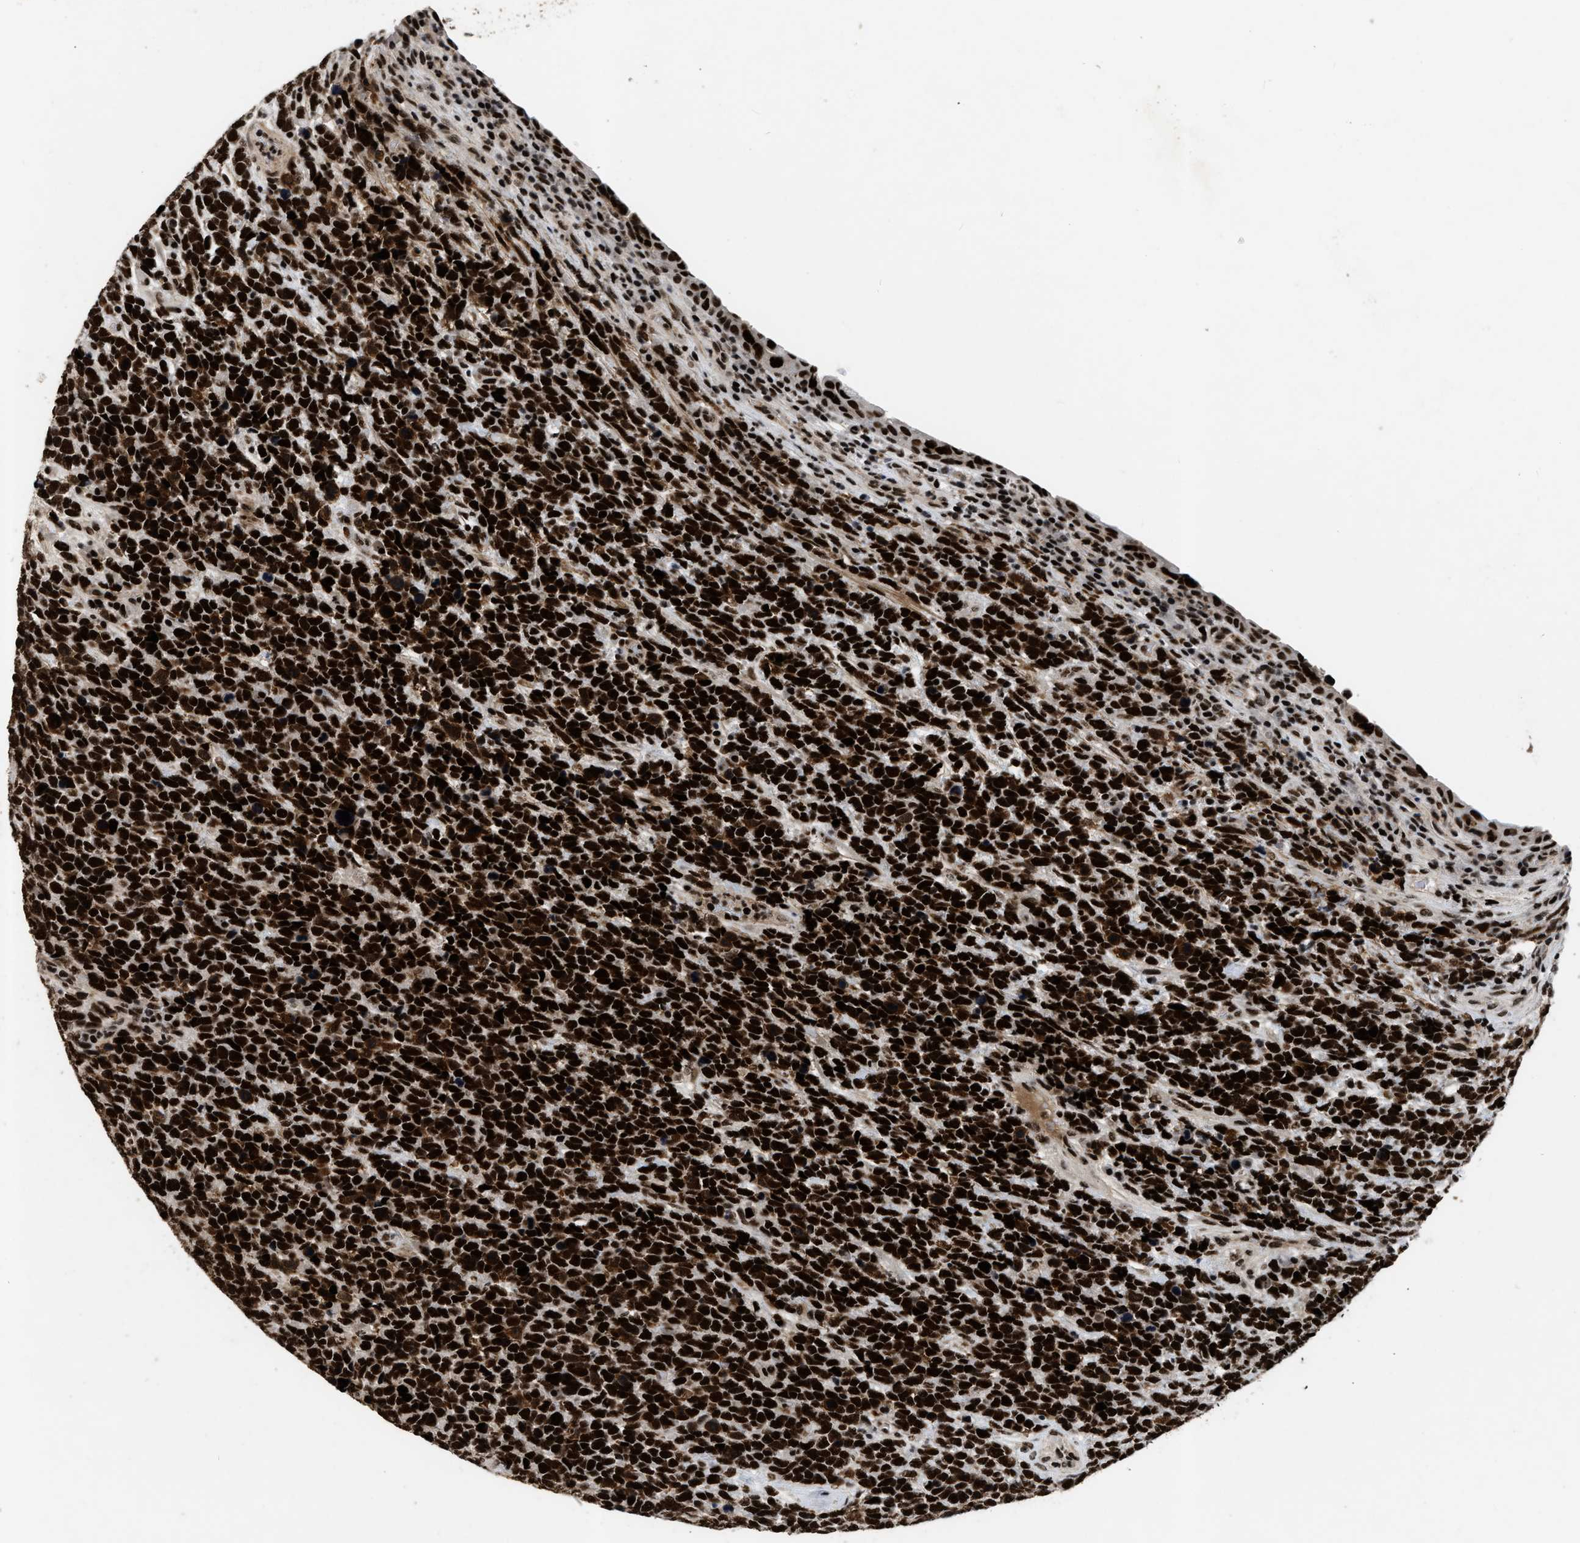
{"staining": {"intensity": "strong", "quantity": ">75%", "location": "nuclear"}, "tissue": "urothelial cancer", "cell_type": "Tumor cells", "image_type": "cancer", "snomed": [{"axis": "morphology", "description": "Urothelial carcinoma, High grade"}, {"axis": "topography", "description": "Urinary bladder"}], "caption": "There is high levels of strong nuclear expression in tumor cells of urothelial cancer, as demonstrated by immunohistochemical staining (brown color).", "gene": "SMARCB1", "patient": {"sex": "female", "age": 82}}